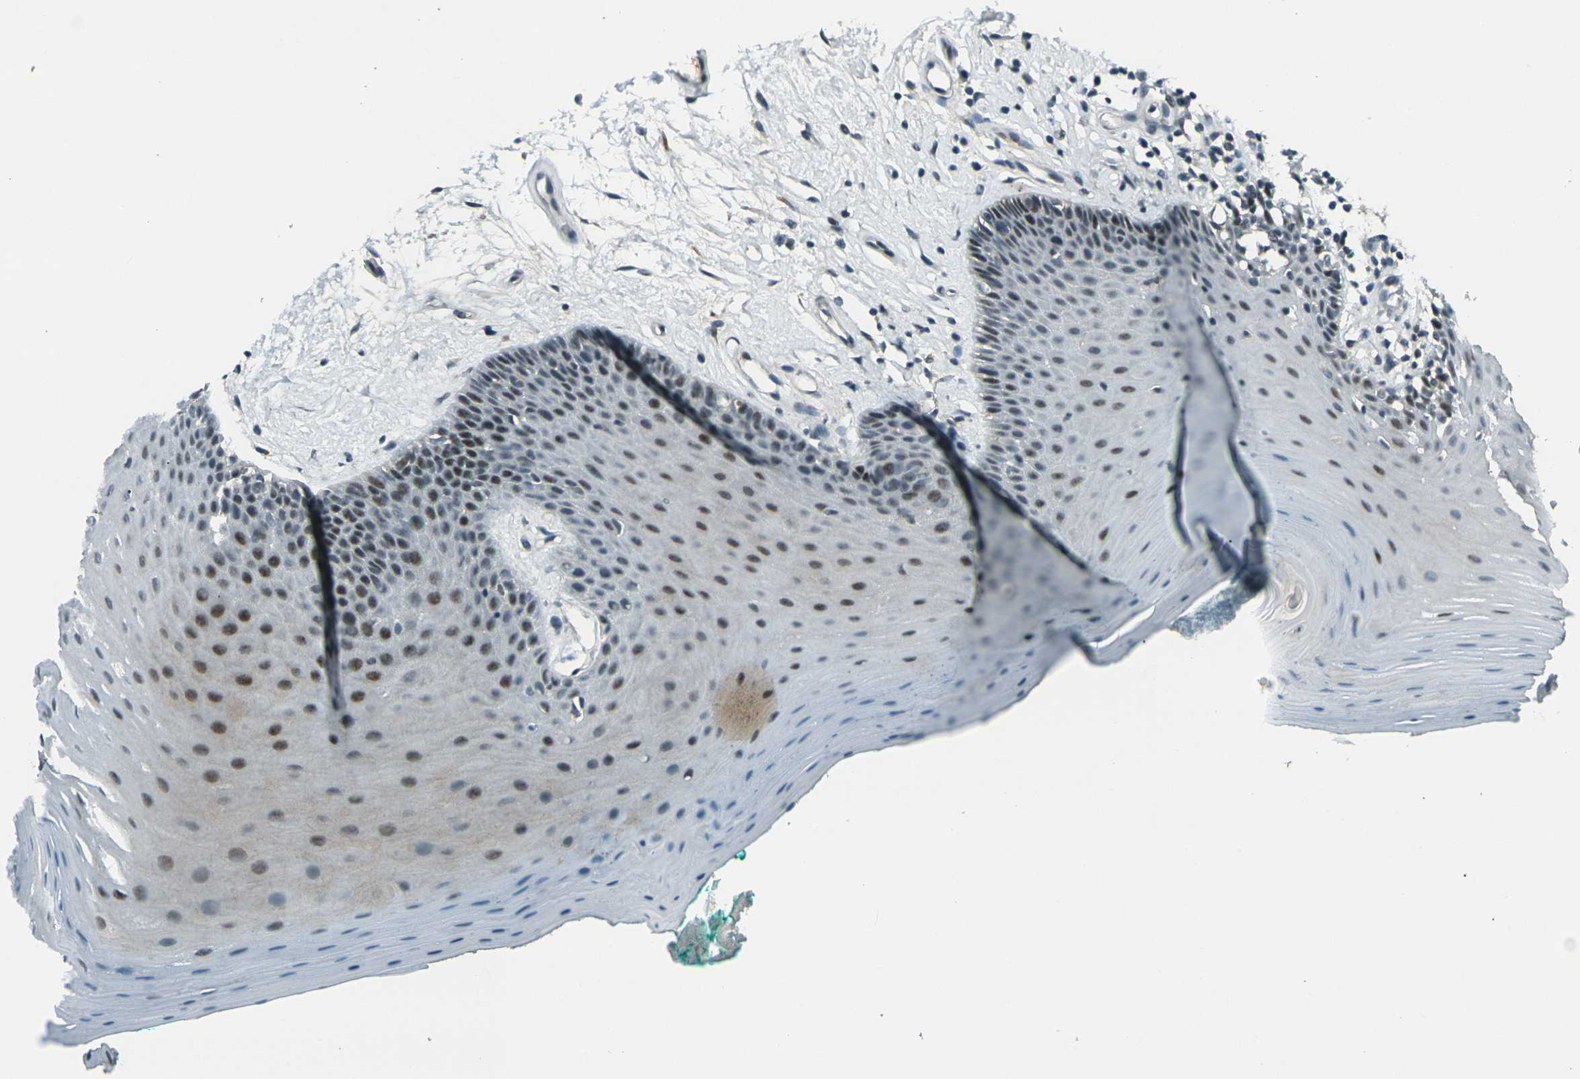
{"staining": {"intensity": "moderate", "quantity": "25%-75%", "location": "nuclear"}, "tissue": "oral mucosa", "cell_type": "Squamous epithelial cells", "image_type": "normal", "snomed": [{"axis": "morphology", "description": "Normal tissue, NOS"}, {"axis": "topography", "description": "Skeletal muscle"}, {"axis": "topography", "description": "Oral tissue"}], "caption": "Moderate nuclear staining is identified in about 25%-75% of squamous epithelial cells in normal oral mucosa.", "gene": "GPR19", "patient": {"sex": "male", "age": 58}}